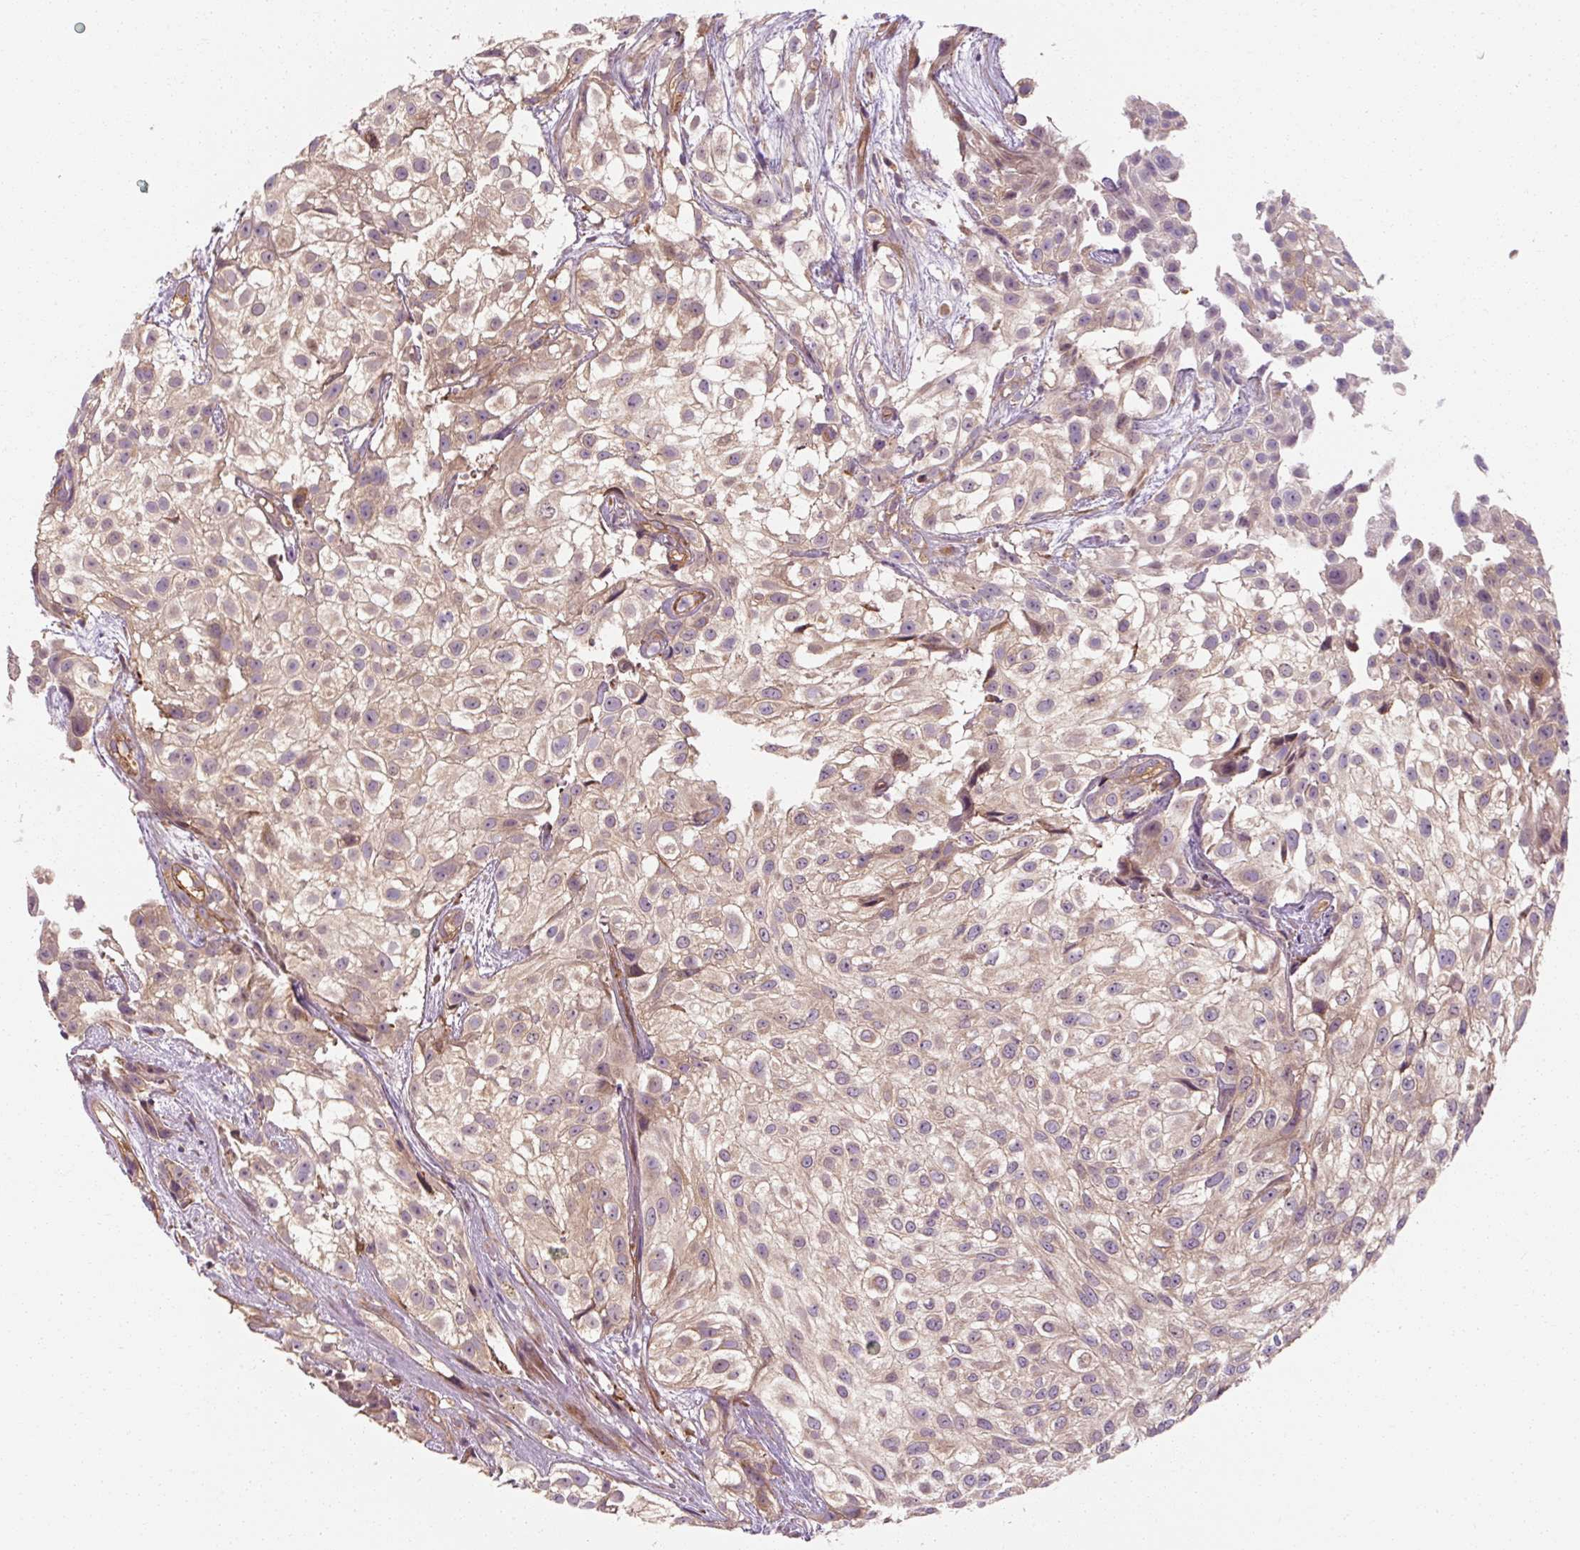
{"staining": {"intensity": "weak", "quantity": "25%-75%", "location": "cytoplasmic/membranous"}, "tissue": "urothelial cancer", "cell_type": "Tumor cells", "image_type": "cancer", "snomed": [{"axis": "morphology", "description": "Urothelial carcinoma, High grade"}, {"axis": "topography", "description": "Urinary bladder"}], "caption": "The micrograph reveals a brown stain indicating the presence of a protein in the cytoplasmic/membranous of tumor cells in high-grade urothelial carcinoma. (DAB (3,3'-diaminobenzidine) = brown stain, brightfield microscopy at high magnification).", "gene": "TBC1D4", "patient": {"sex": "male", "age": 56}}